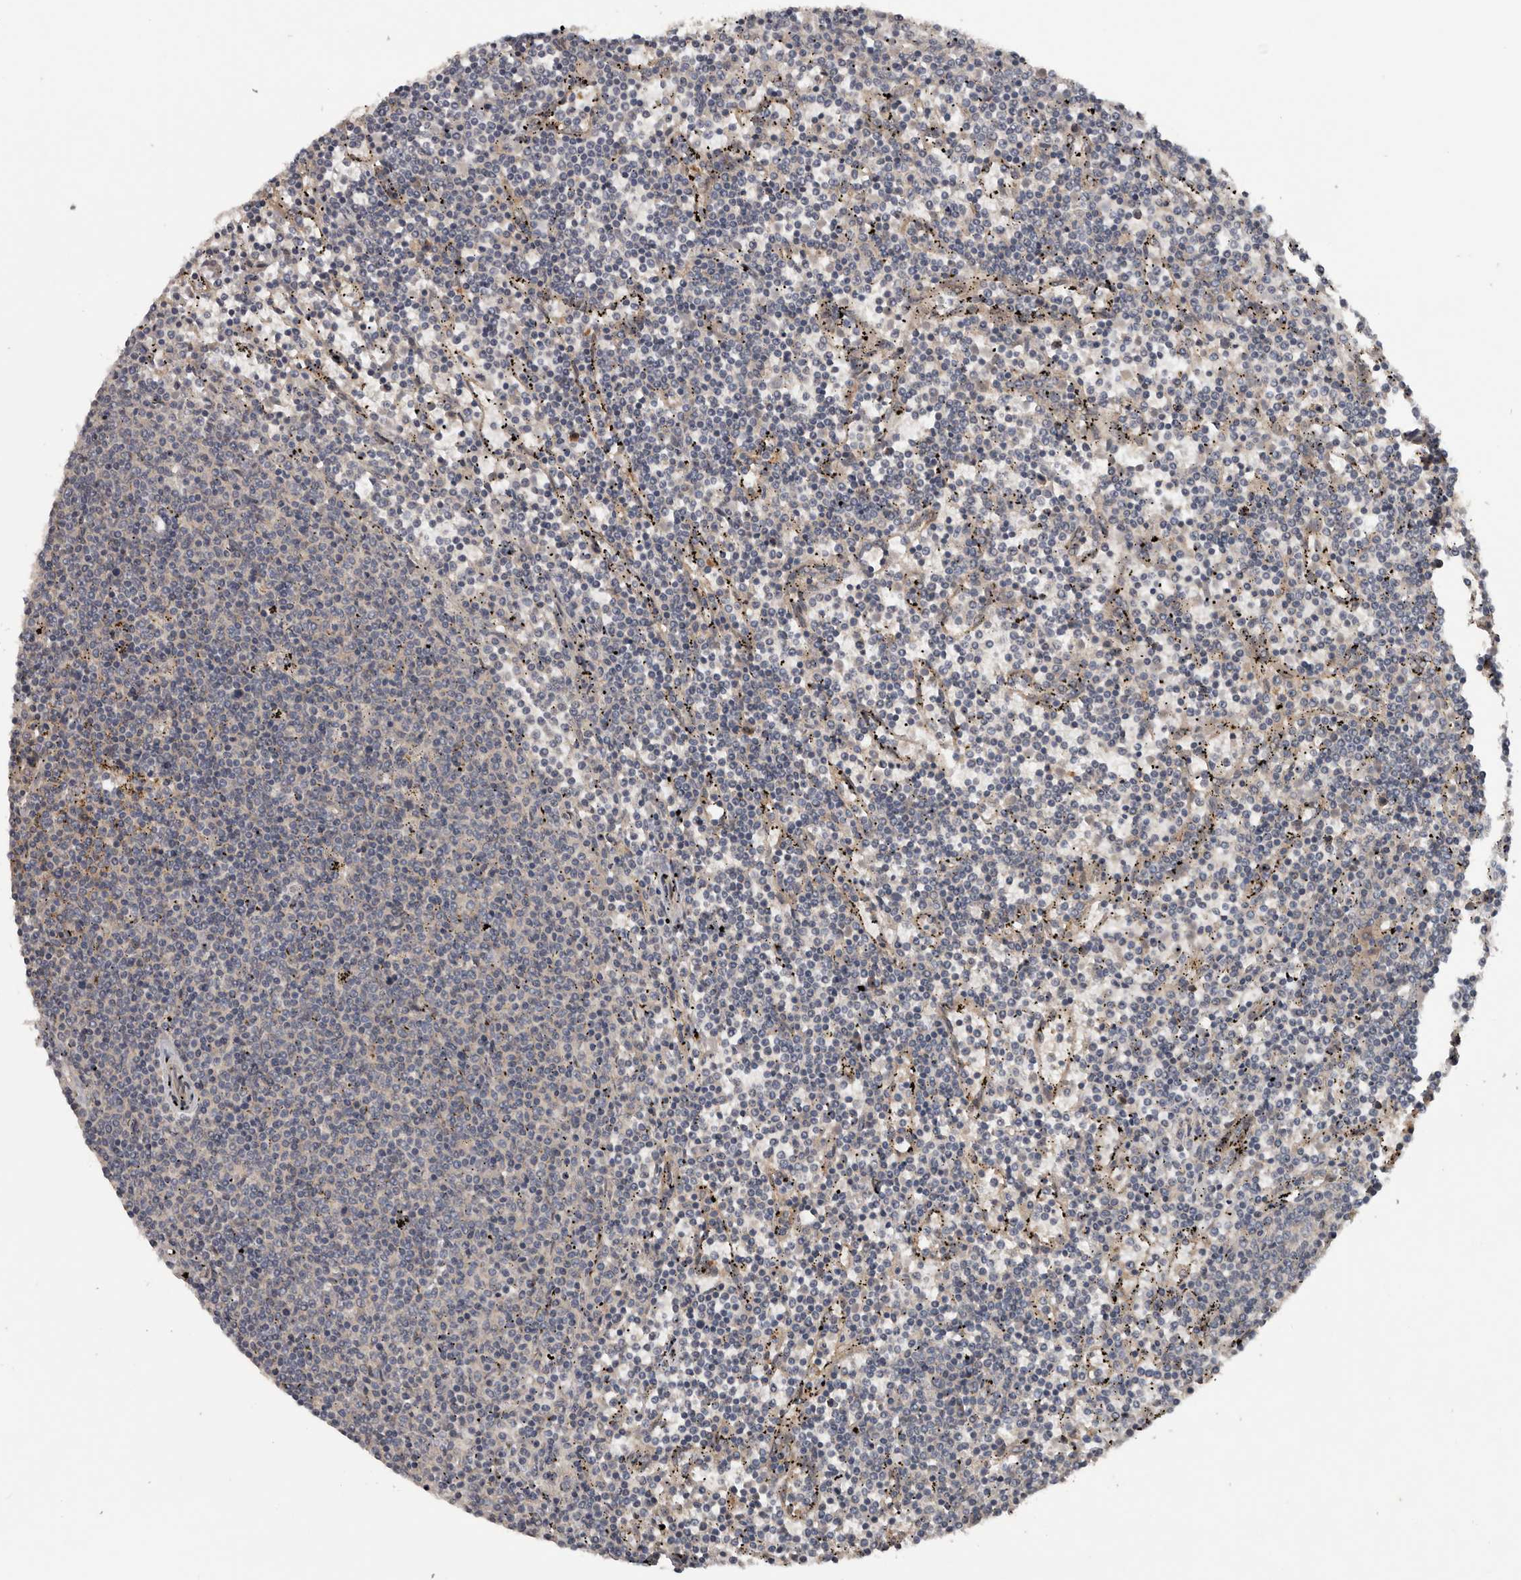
{"staining": {"intensity": "negative", "quantity": "none", "location": "none"}, "tissue": "lymphoma", "cell_type": "Tumor cells", "image_type": "cancer", "snomed": [{"axis": "morphology", "description": "Malignant lymphoma, non-Hodgkin's type, Low grade"}, {"axis": "topography", "description": "Spleen"}], "caption": "Immunohistochemical staining of human lymphoma exhibits no significant staining in tumor cells.", "gene": "DNAJB4", "patient": {"sex": "female", "age": 50}}